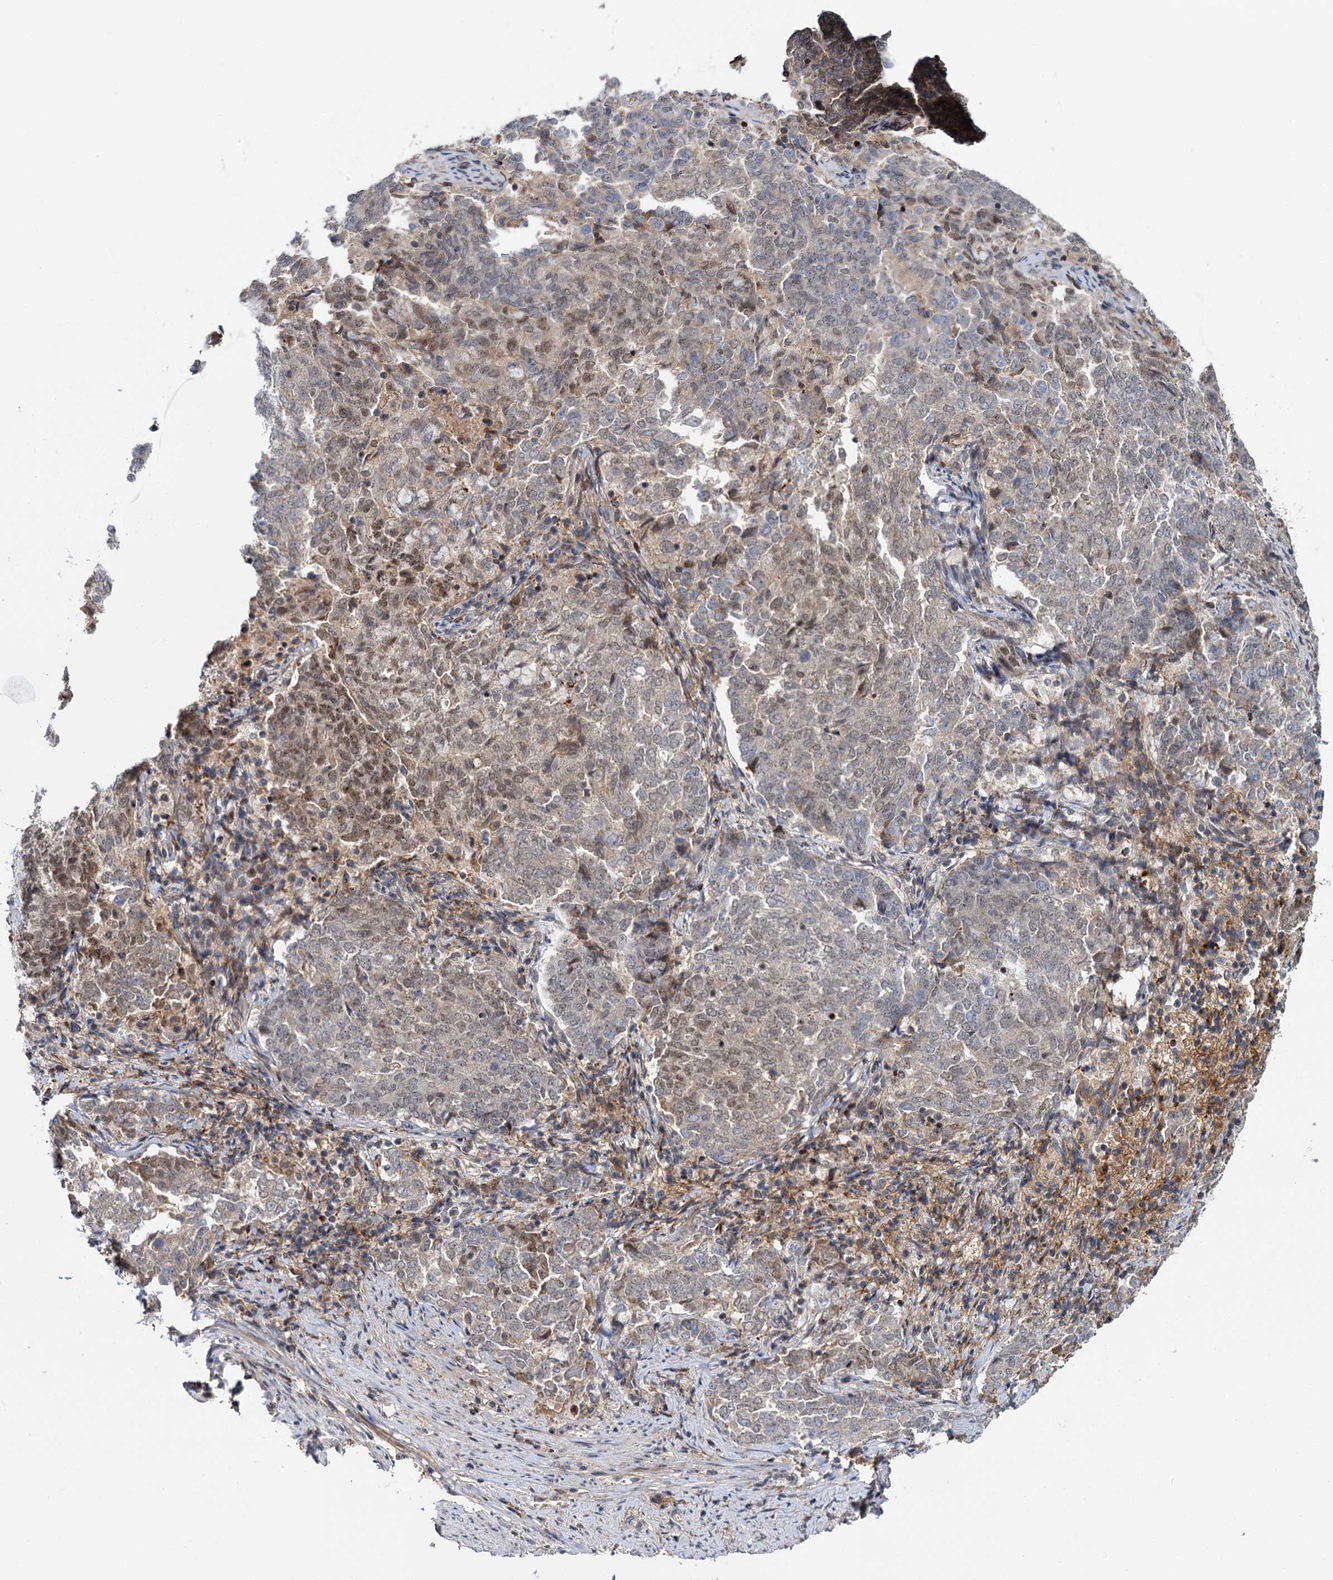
{"staining": {"intensity": "weak", "quantity": "<25%", "location": "nuclear"}, "tissue": "endometrial cancer", "cell_type": "Tumor cells", "image_type": "cancer", "snomed": [{"axis": "morphology", "description": "Adenocarcinoma, NOS"}, {"axis": "topography", "description": "Endometrium"}], "caption": "Immunohistochemical staining of endometrial adenocarcinoma demonstrates no significant expression in tumor cells. (Stains: DAB immunohistochemistry with hematoxylin counter stain, Microscopy: brightfield microscopy at high magnification).", "gene": "MBD6", "patient": {"sex": "female", "age": 80}}